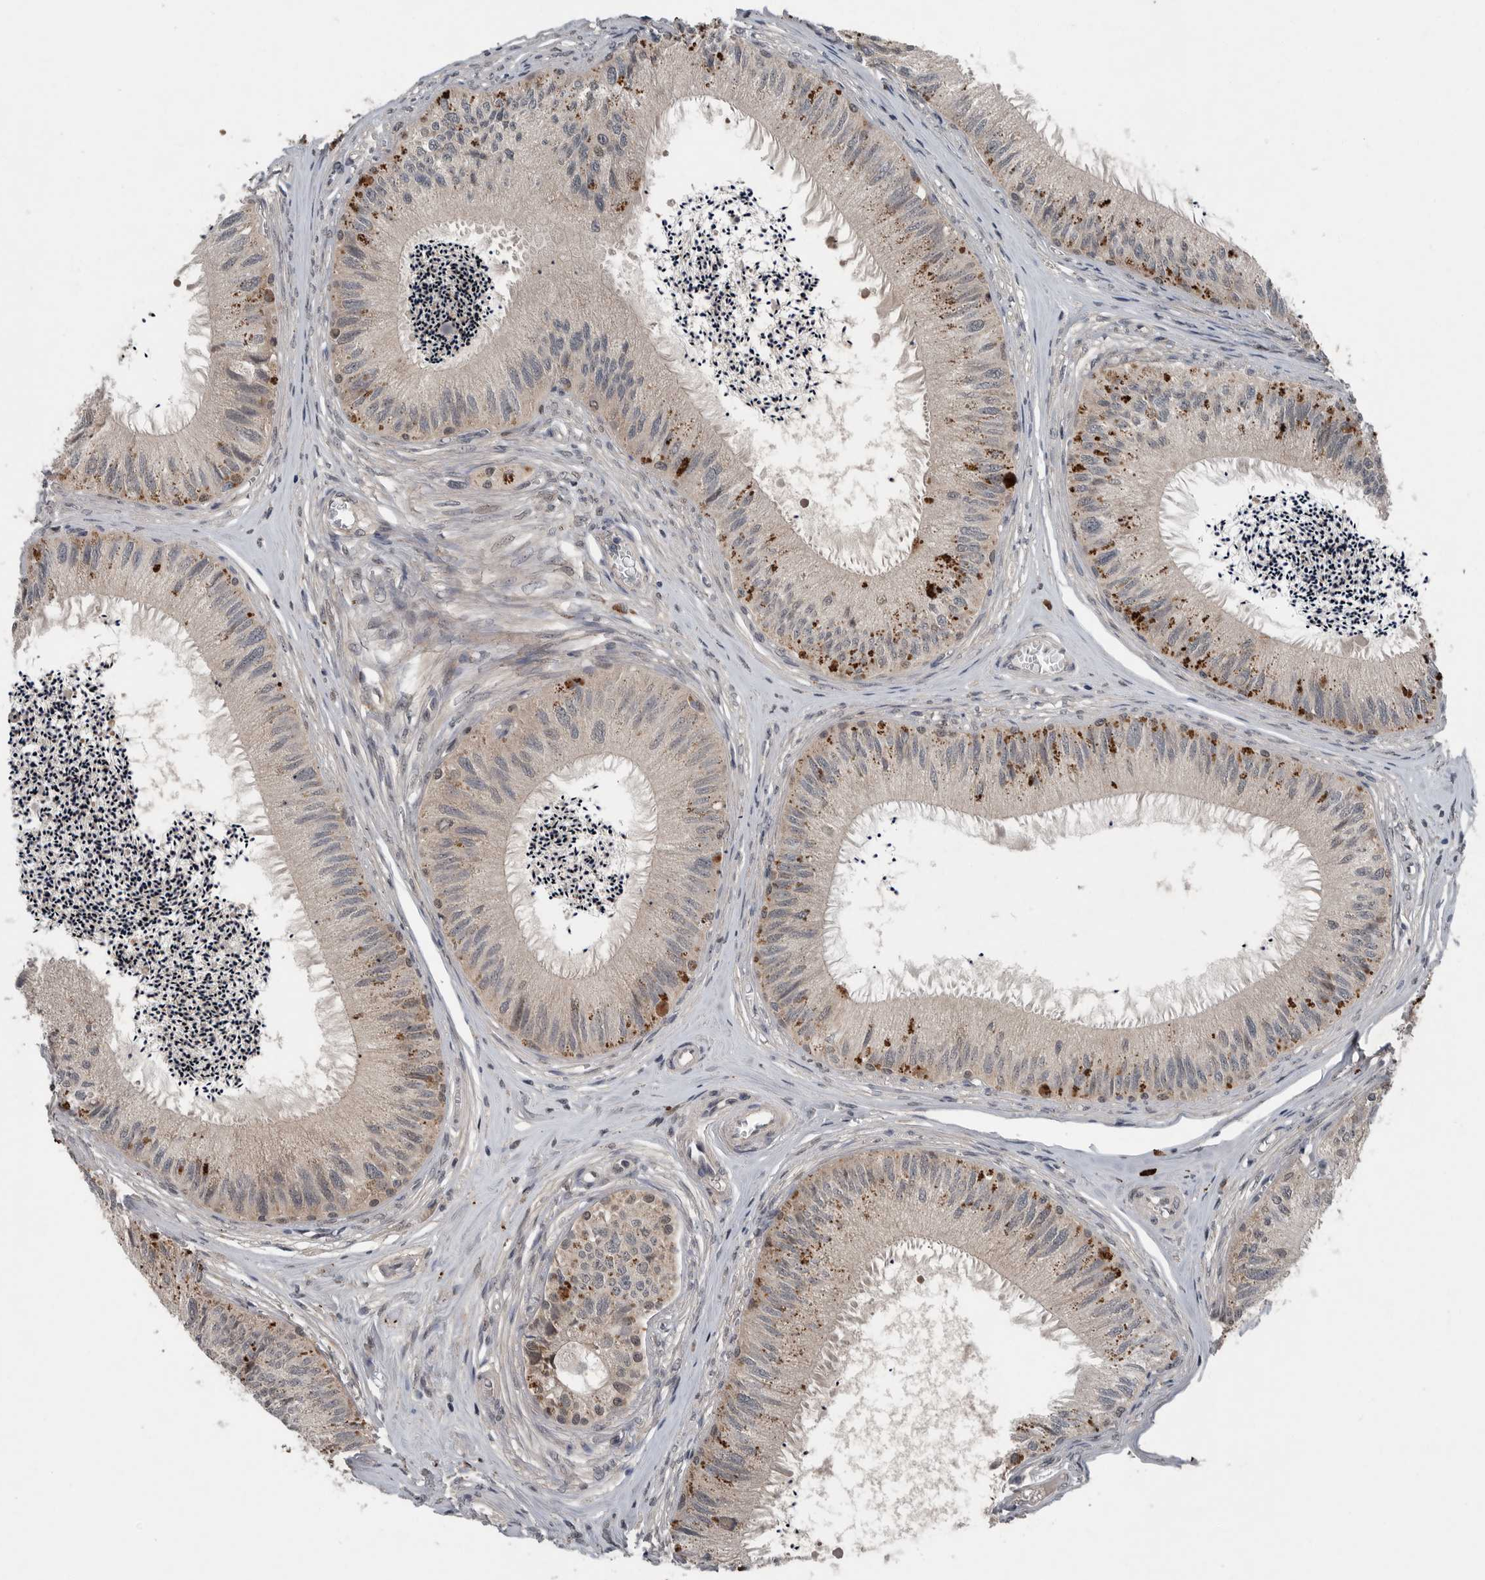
{"staining": {"intensity": "moderate", "quantity": "25%-75%", "location": "cytoplasmic/membranous"}, "tissue": "epididymis", "cell_type": "Glandular cells", "image_type": "normal", "snomed": [{"axis": "morphology", "description": "Normal tissue, NOS"}, {"axis": "topography", "description": "Epididymis"}], "caption": "A high-resolution histopathology image shows immunohistochemistry staining of normal epididymis, which exhibits moderate cytoplasmic/membranous expression in approximately 25%-75% of glandular cells. The protein is stained brown, and the nuclei are stained in blue (DAB IHC with brightfield microscopy, high magnification).", "gene": "SCP2", "patient": {"sex": "male", "age": 79}}